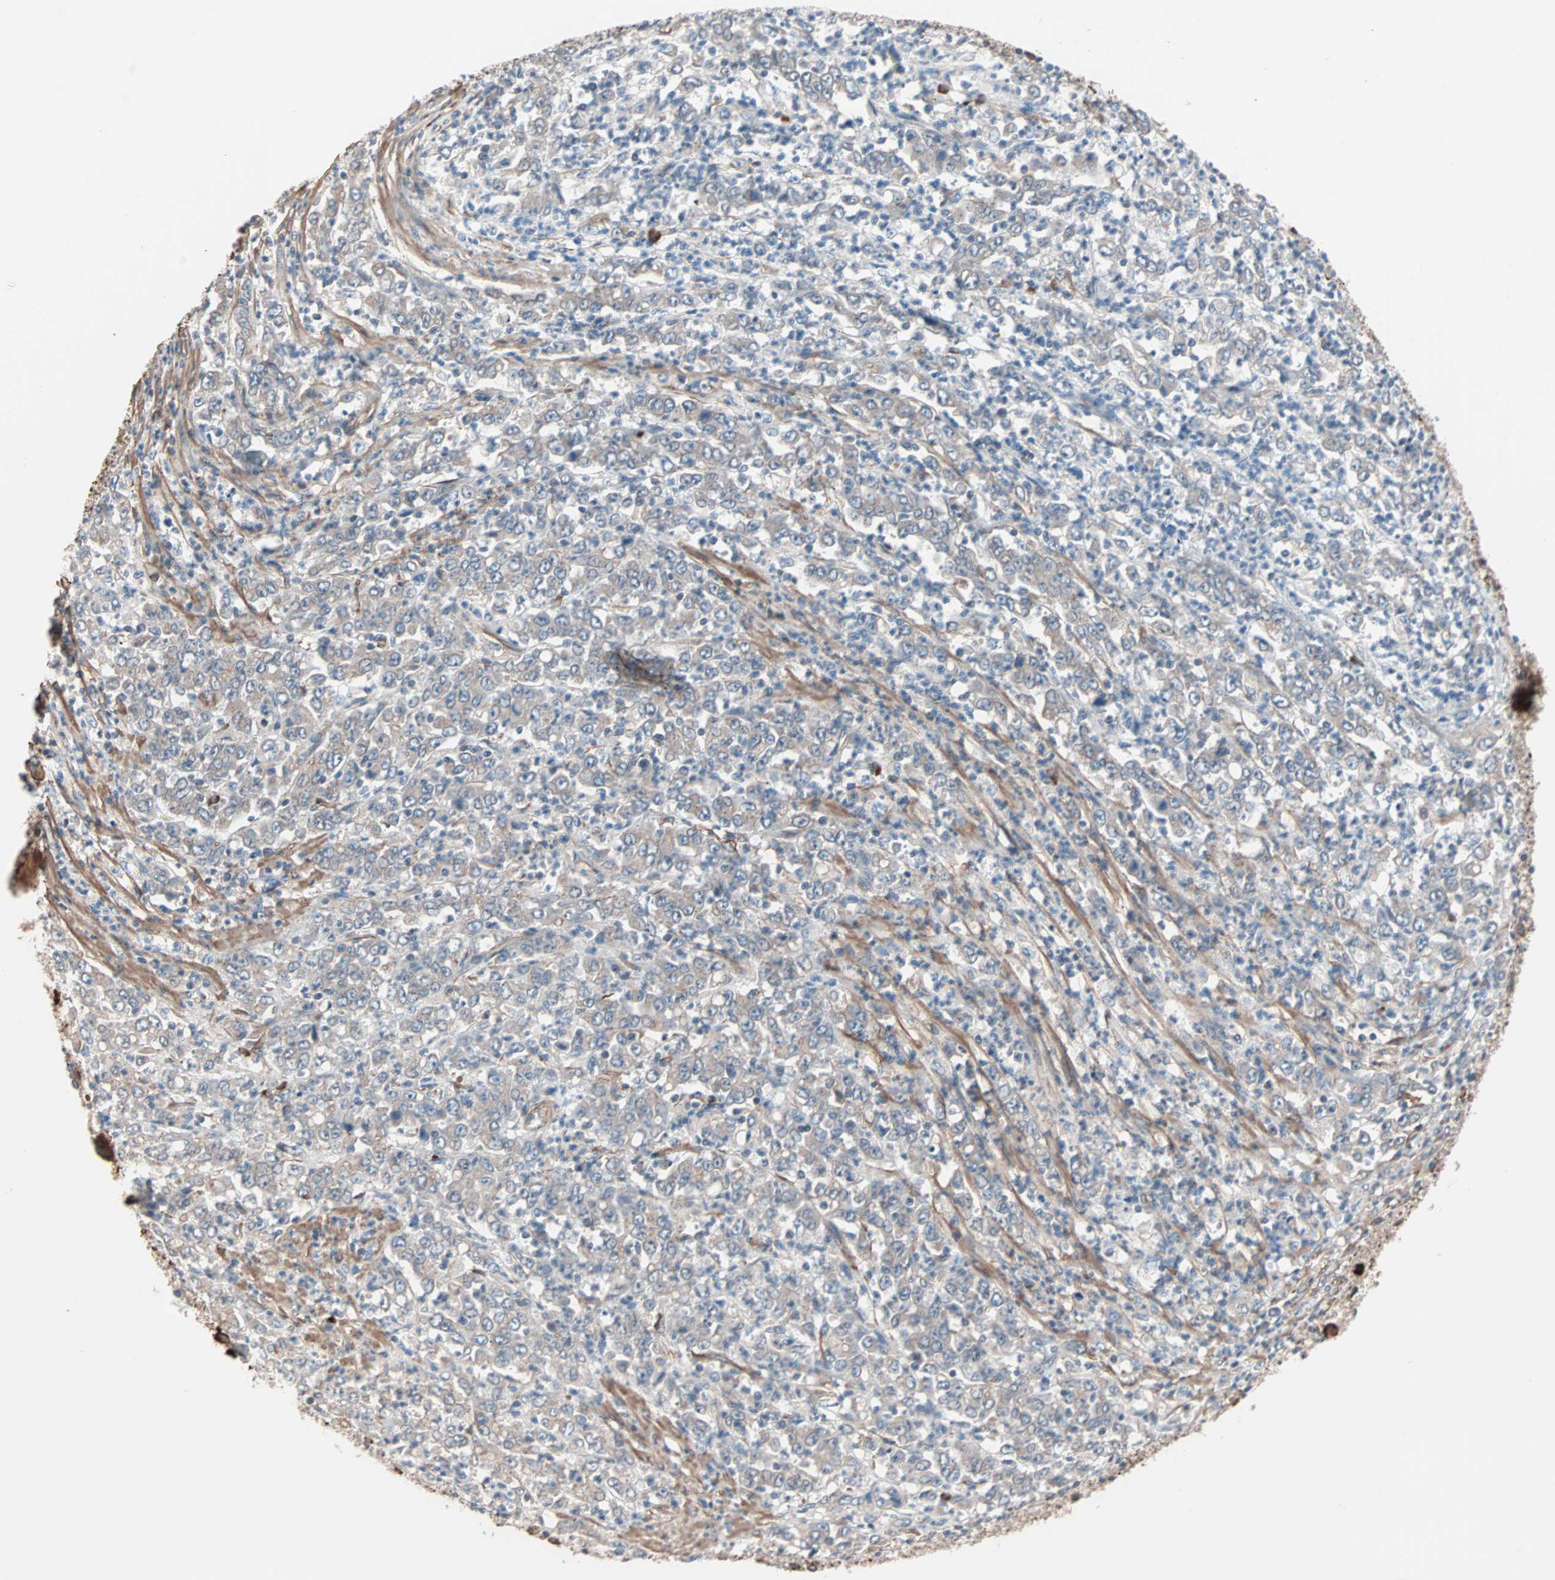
{"staining": {"intensity": "weak", "quantity": ">75%", "location": "cytoplasmic/membranous"}, "tissue": "stomach cancer", "cell_type": "Tumor cells", "image_type": "cancer", "snomed": [{"axis": "morphology", "description": "Adenocarcinoma, NOS"}, {"axis": "topography", "description": "Stomach, lower"}], "caption": "Immunohistochemistry image of stomach cancer (adenocarcinoma) stained for a protein (brown), which exhibits low levels of weak cytoplasmic/membranous positivity in approximately >75% of tumor cells.", "gene": "ALG5", "patient": {"sex": "female", "age": 71}}